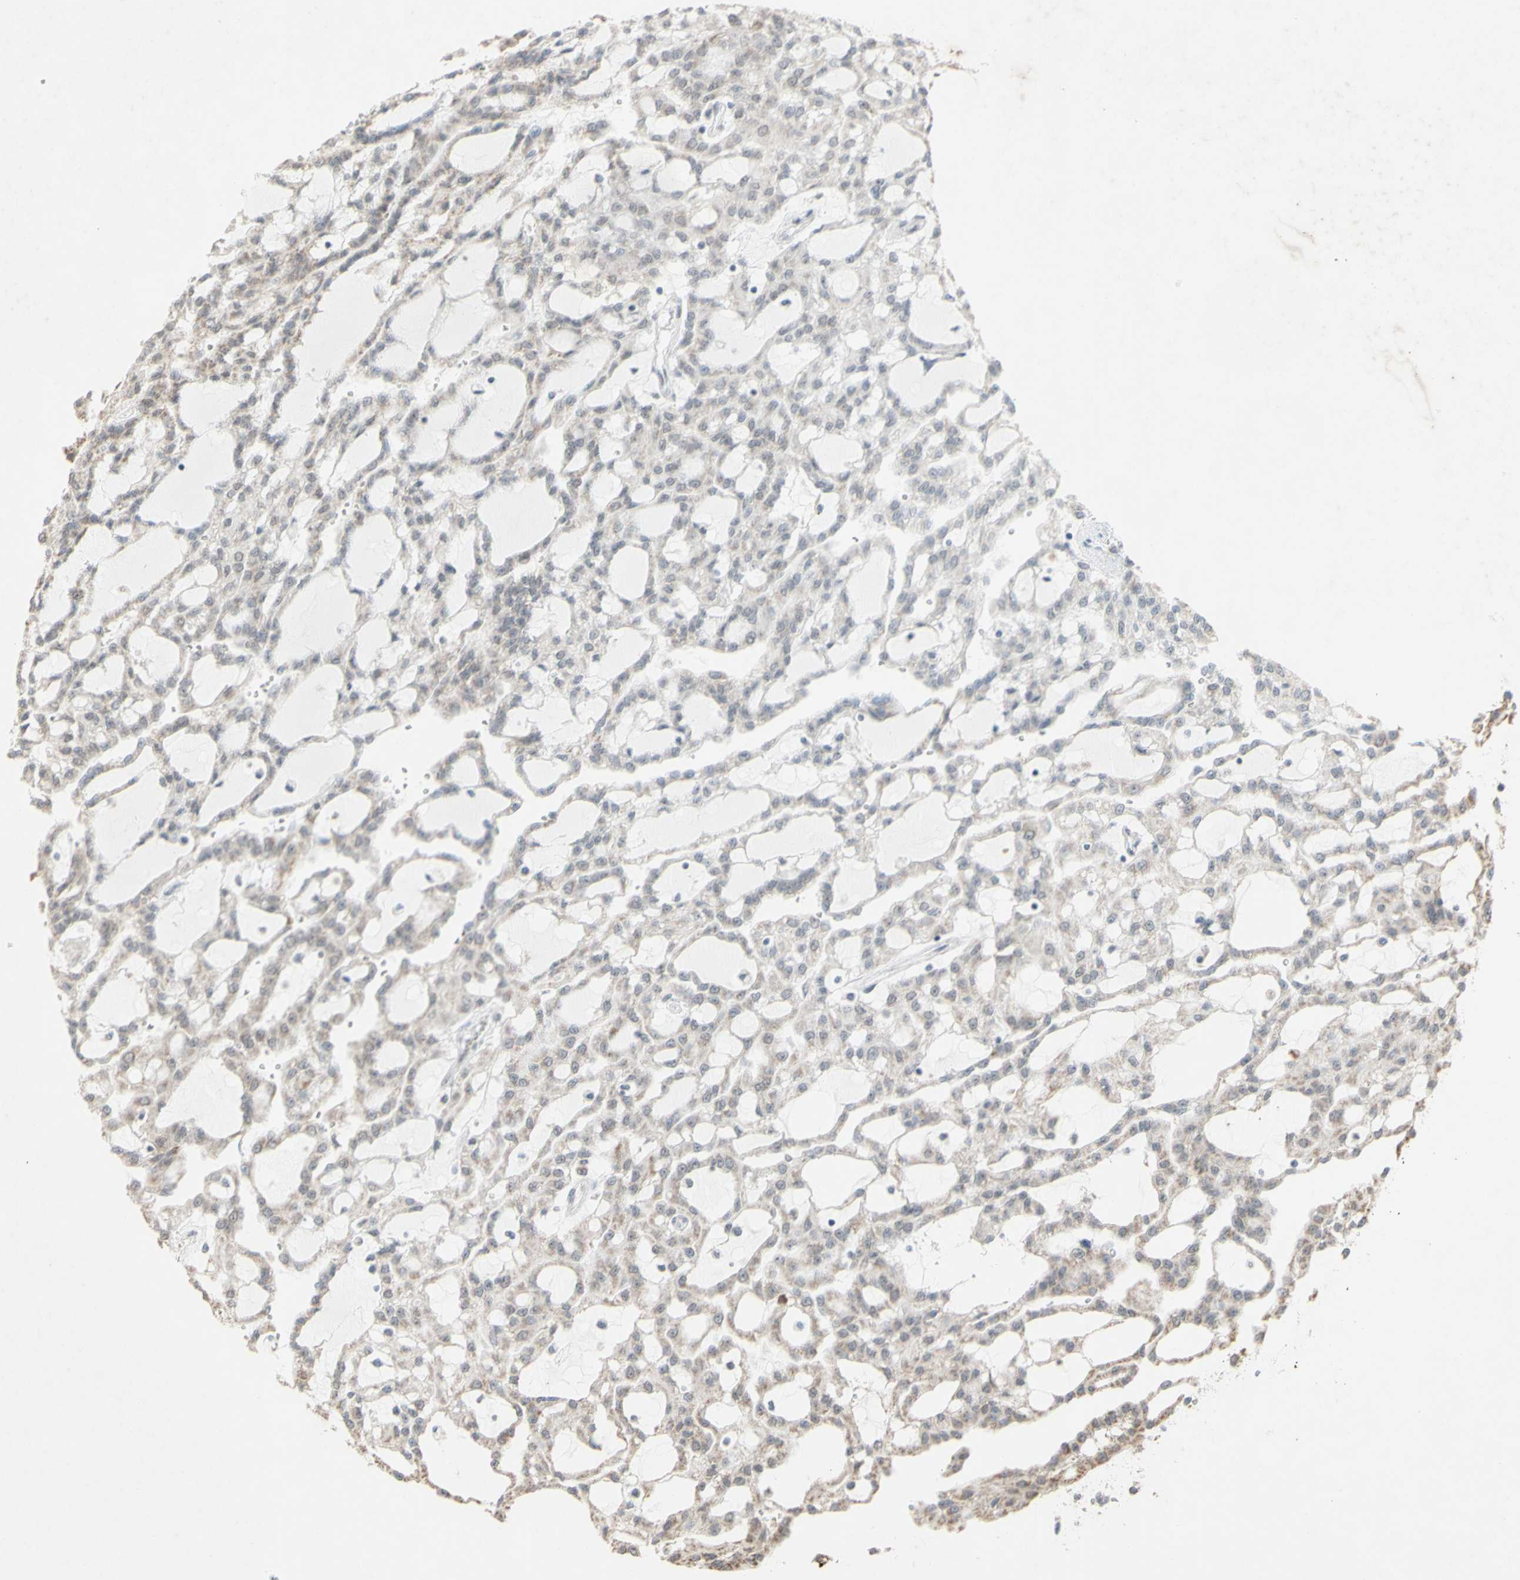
{"staining": {"intensity": "weak", "quantity": "<25%", "location": "cytoplasmic/membranous"}, "tissue": "renal cancer", "cell_type": "Tumor cells", "image_type": "cancer", "snomed": [{"axis": "morphology", "description": "Adenocarcinoma, NOS"}, {"axis": "topography", "description": "Kidney"}], "caption": "High magnification brightfield microscopy of renal cancer (adenocarcinoma) stained with DAB (3,3'-diaminobenzidine) (brown) and counterstained with hematoxylin (blue): tumor cells show no significant positivity.", "gene": "CENPB", "patient": {"sex": "male", "age": 63}}